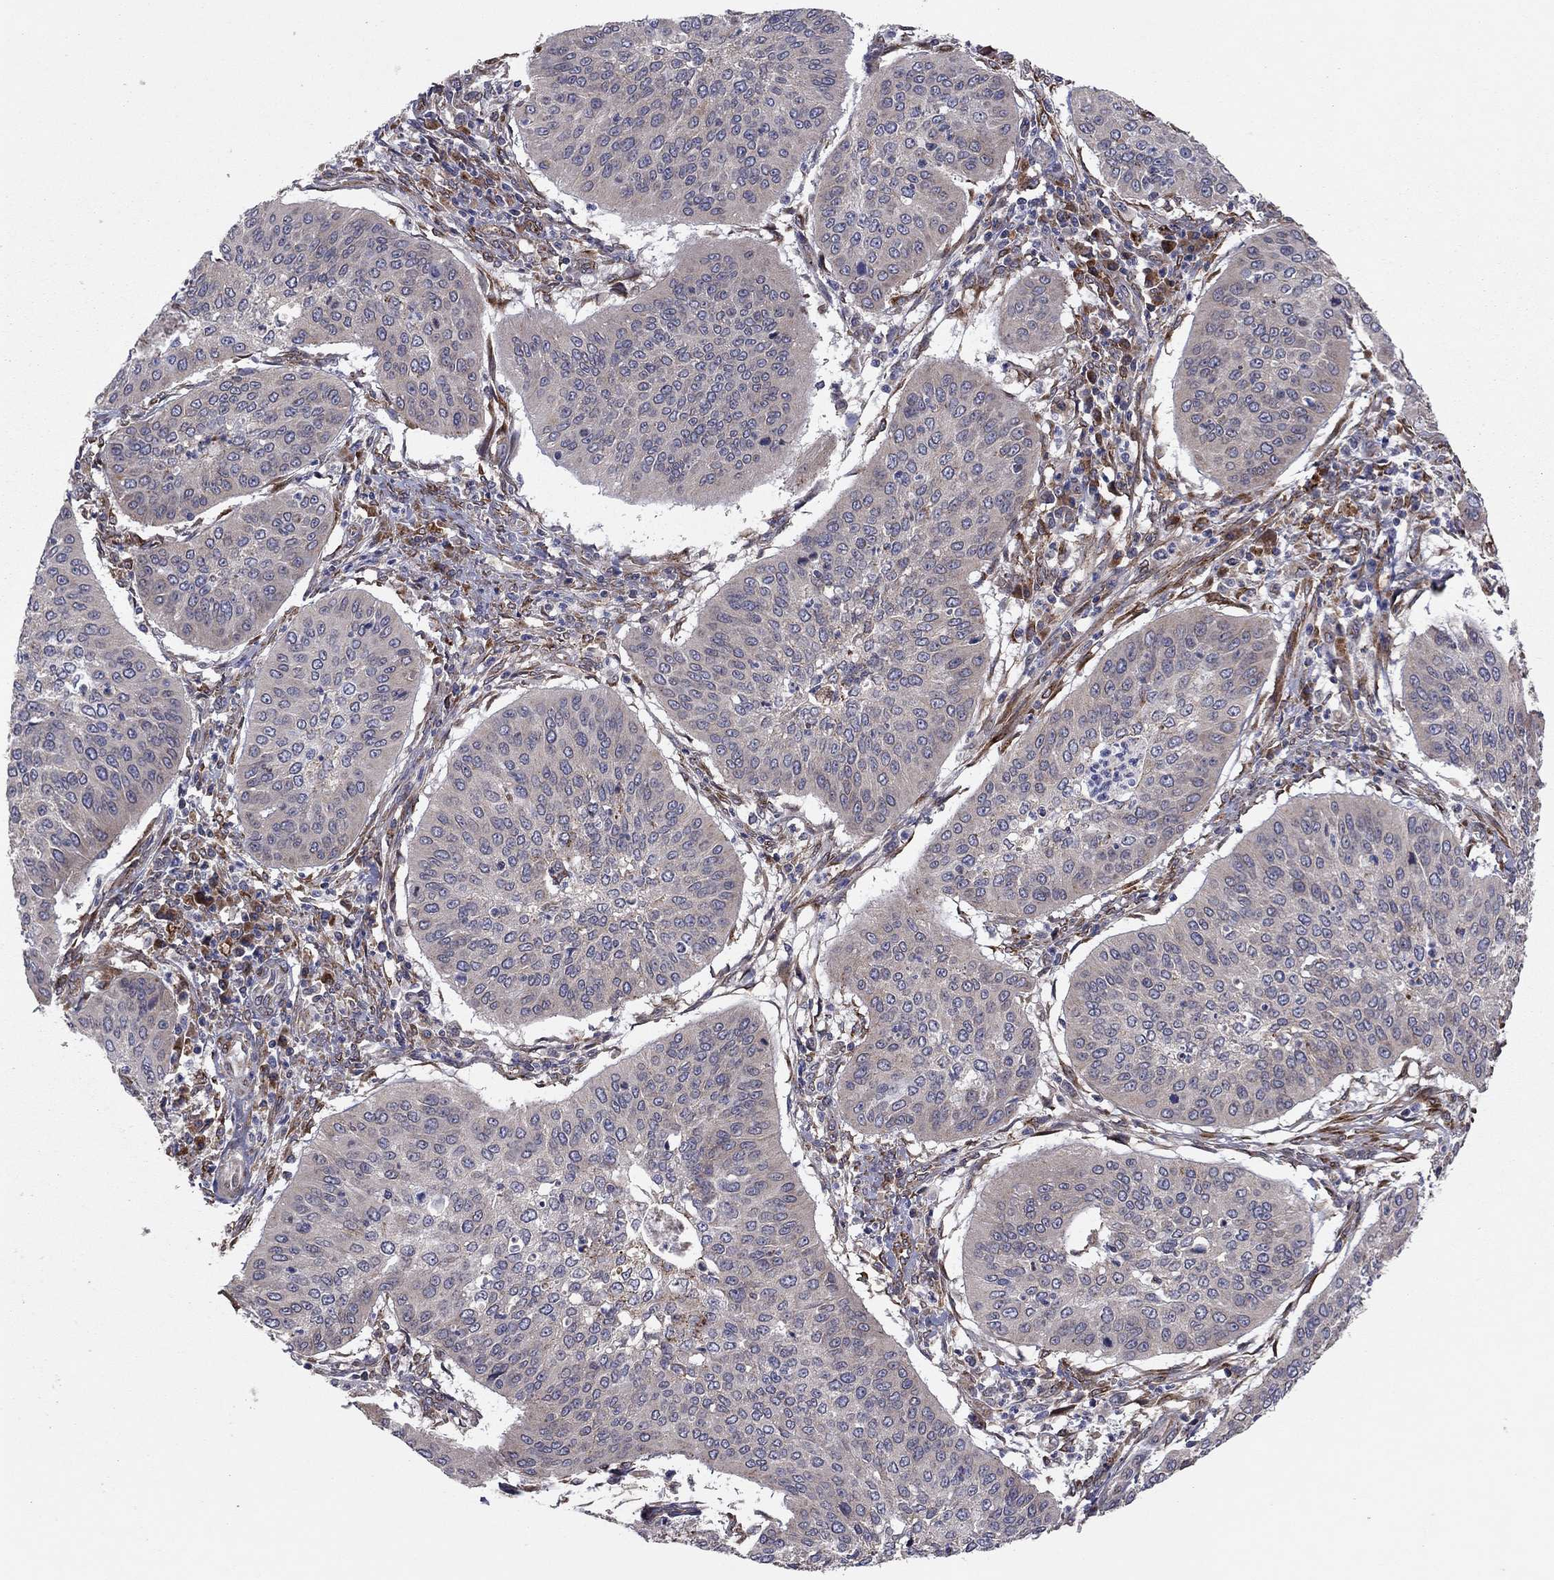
{"staining": {"intensity": "weak", "quantity": "<25%", "location": "cytoplasmic/membranous"}, "tissue": "cervical cancer", "cell_type": "Tumor cells", "image_type": "cancer", "snomed": [{"axis": "morphology", "description": "Normal tissue, NOS"}, {"axis": "morphology", "description": "Squamous cell carcinoma, NOS"}, {"axis": "topography", "description": "Cervix"}], "caption": "Tumor cells are negative for brown protein staining in squamous cell carcinoma (cervical).", "gene": "YIF1A", "patient": {"sex": "female", "age": 39}}